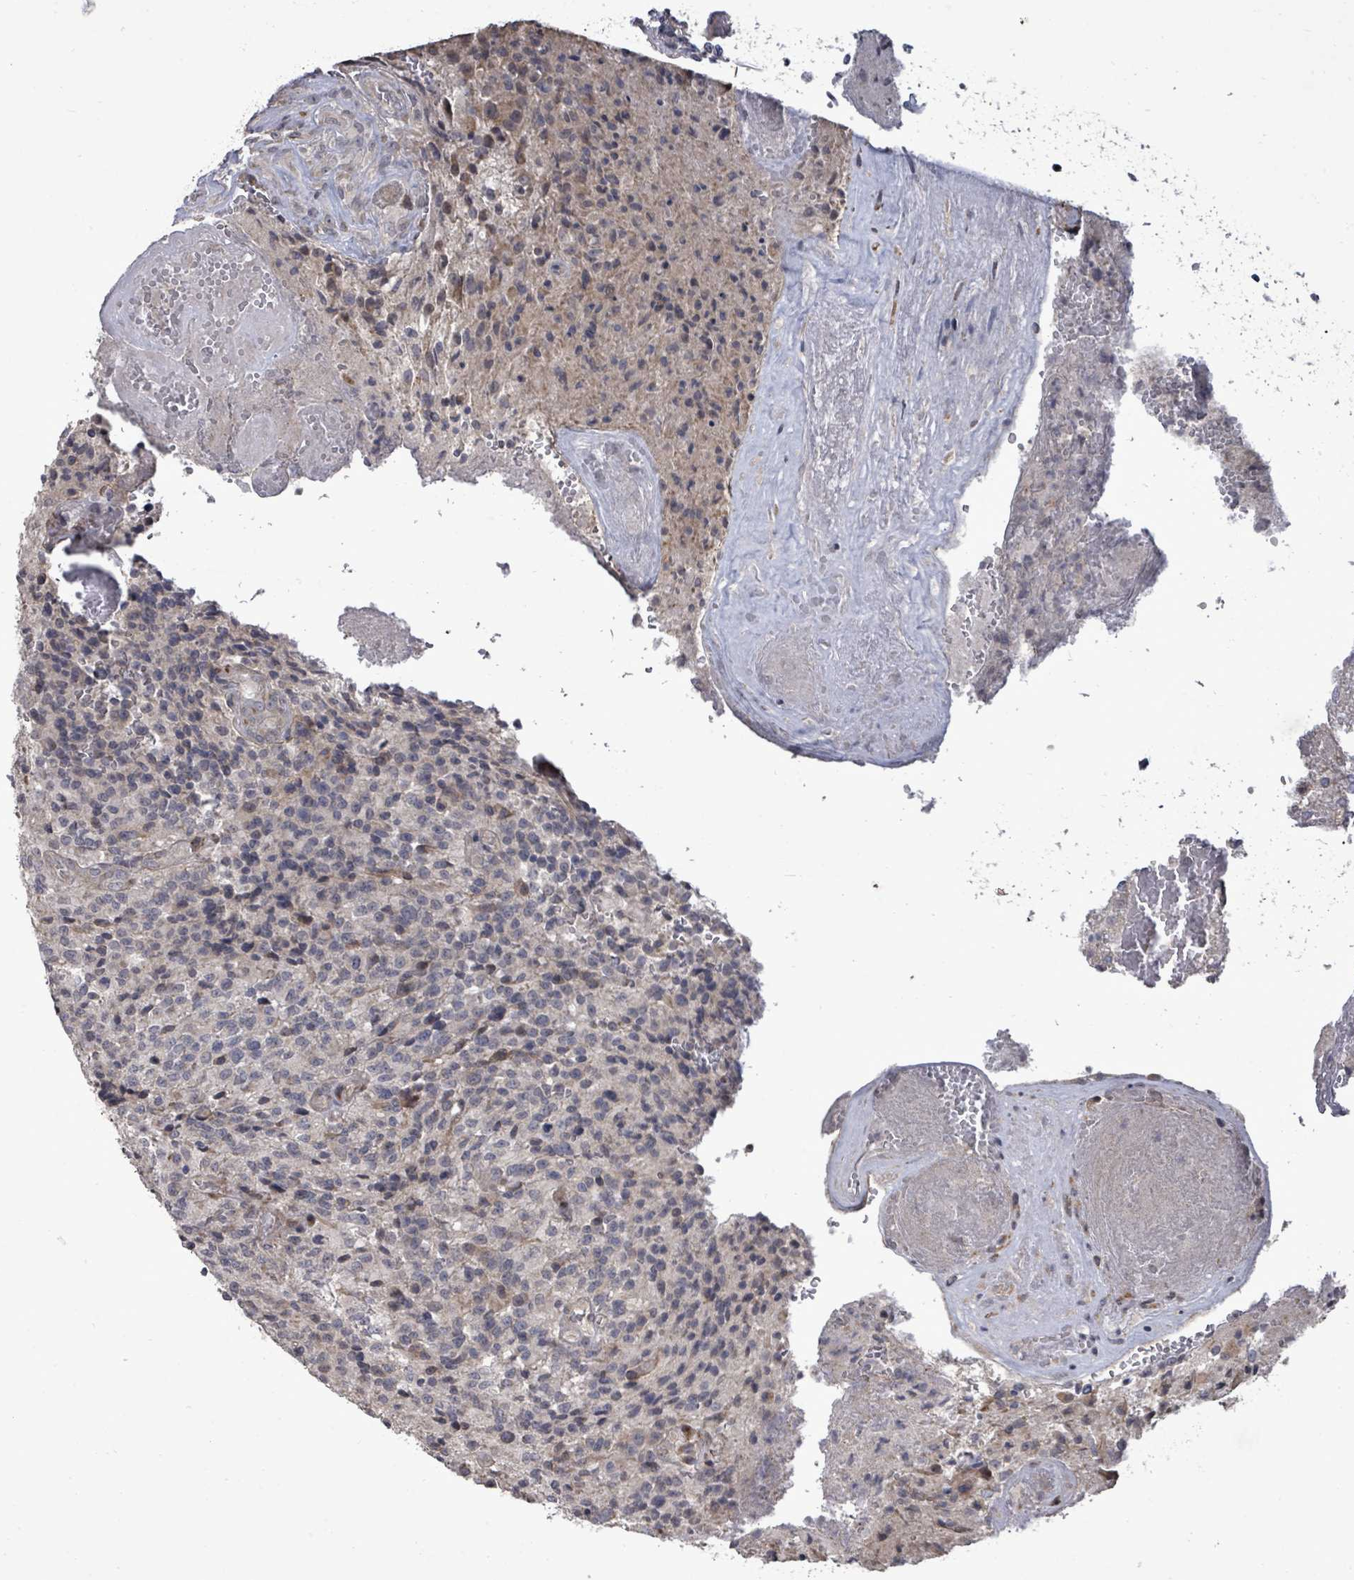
{"staining": {"intensity": "negative", "quantity": "none", "location": "none"}, "tissue": "glioma", "cell_type": "Tumor cells", "image_type": "cancer", "snomed": [{"axis": "morphology", "description": "Normal tissue, NOS"}, {"axis": "morphology", "description": "Glioma, malignant, High grade"}, {"axis": "topography", "description": "Cerebral cortex"}], "caption": "There is no significant positivity in tumor cells of glioma.", "gene": "POMGNT2", "patient": {"sex": "male", "age": 56}}